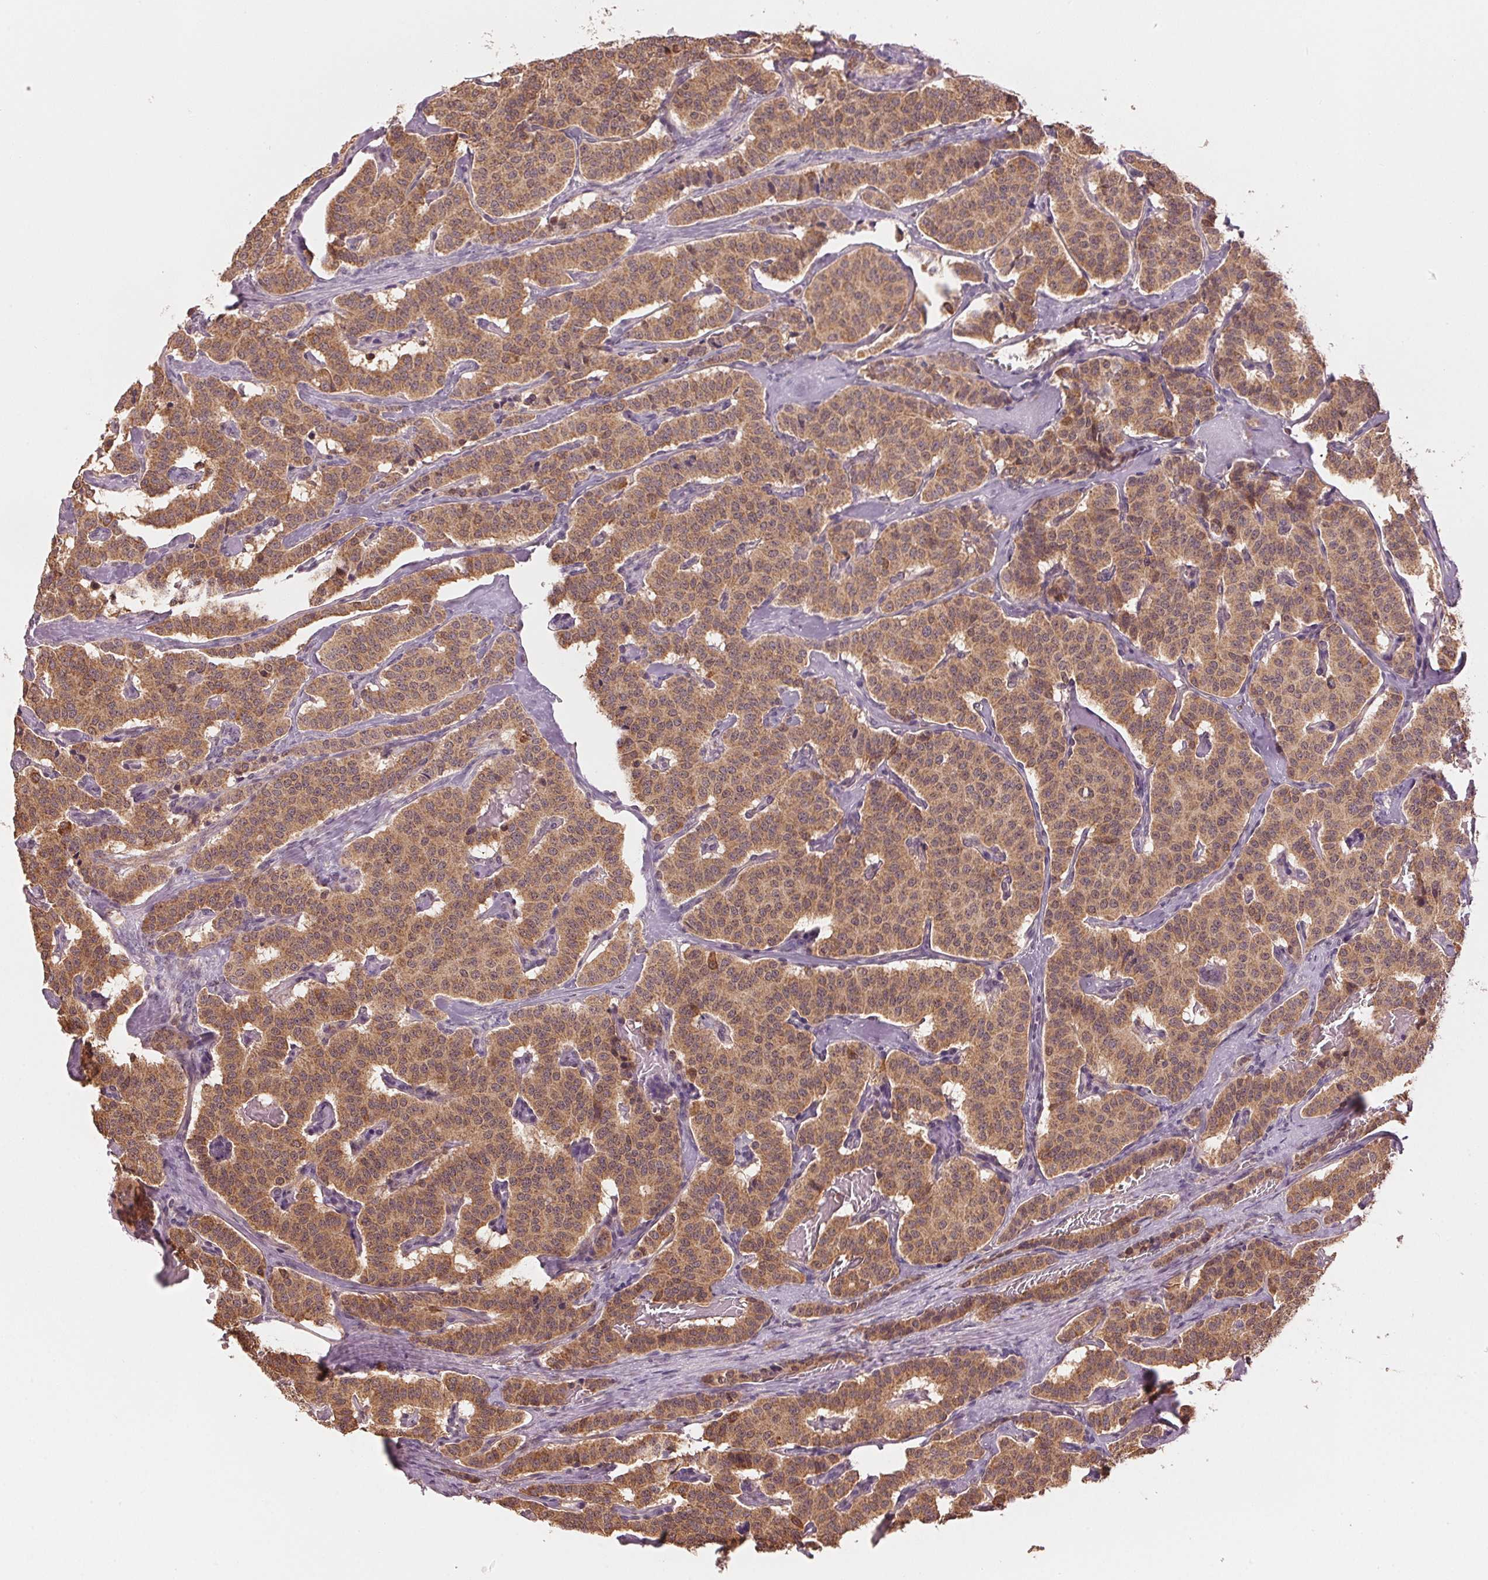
{"staining": {"intensity": "moderate", "quantity": ">75%", "location": "cytoplasmic/membranous"}, "tissue": "carcinoid", "cell_type": "Tumor cells", "image_type": "cancer", "snomed": [{"axis": "morphology", "description": "Carcinoid, malignant, NOS"}, {"axis": "topography", "description": "Lung"}], "caption": "Carcinoid stained with a protein marker shows moderate staining in tumor cells.", "gene": "ARHGAP6", "patient": {"sex": "female", "age": 46}}